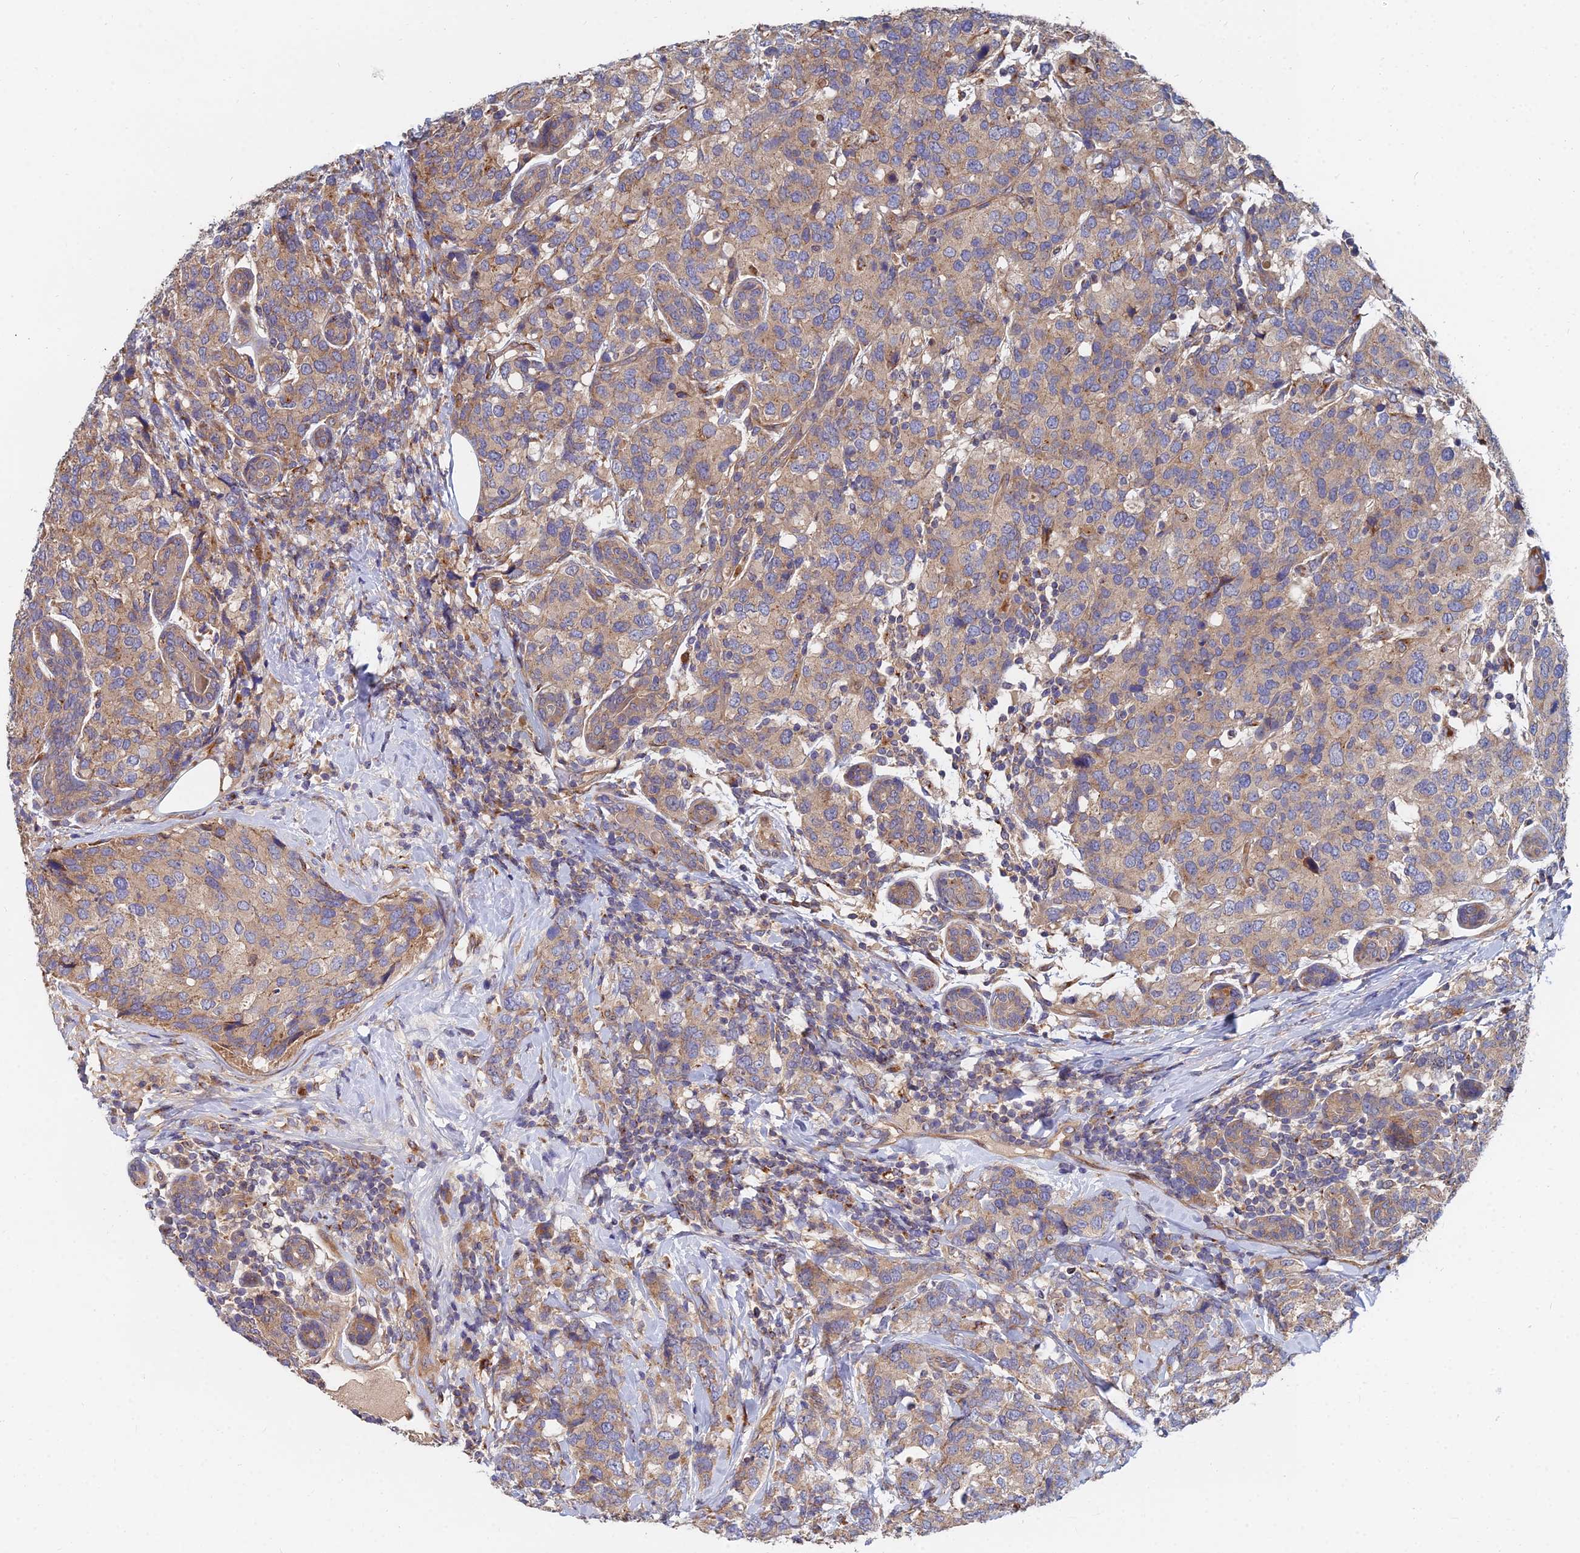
{"staining": {"intensity": "weak", "quantity": ">75%", "location": "cytoplasmic/membranous"}, "tissue": "breast cancer", "cell_type": "Tumor cells", "image_type": "cancer", "snomed": [{"axis": "morphology", "description": "Lobular carcinoma"}, {"axis": "topography", "description": "Breast"}], "caption": "An IHC micrograph of tumor tissue is shown. Protein staining in brown shows weak cytoplasmic/membranous positivity in breast cancer within tumor cells.", "gene": "CCZ1", "patient": {"sex": "female", "age": 59}}